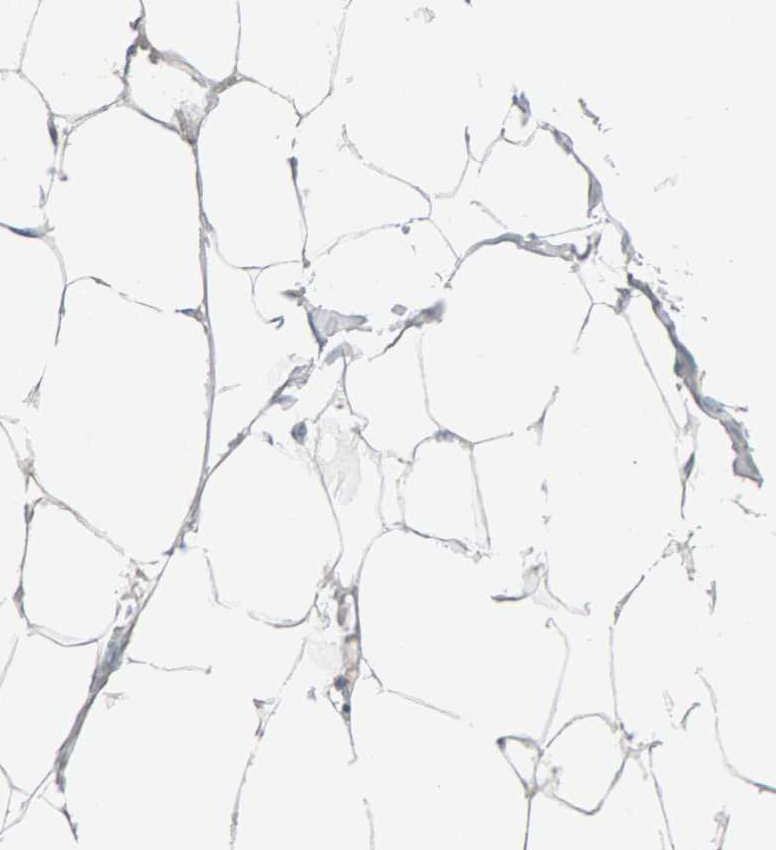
{"staining": {"intensity": "negative", "quantity": "none", "location": "none"}, "tissue": "adipose tissue", "cell_type": "Adipocytes", "image_type": "normal", "snomed": [{"axis": "morphology", "description": "Normal tissue, NOS"}, {"axis": "morphology", "description": "Adenocarcinoma, NOS"}, {"axis": "topography", "description": "Colon"}, {"axis": "topography", "description": "Peripheral nerve tissue"}], "caption": "Immunohistochemical staining of unremarkable adipose tissue displays no significant positivity in adipocytes. (DAB immunohistochemistry (IHC) visualized using brightfield microscopy, high magnification).", "gene": "FYN", "patient": {"sex": "male", "age": 14}}